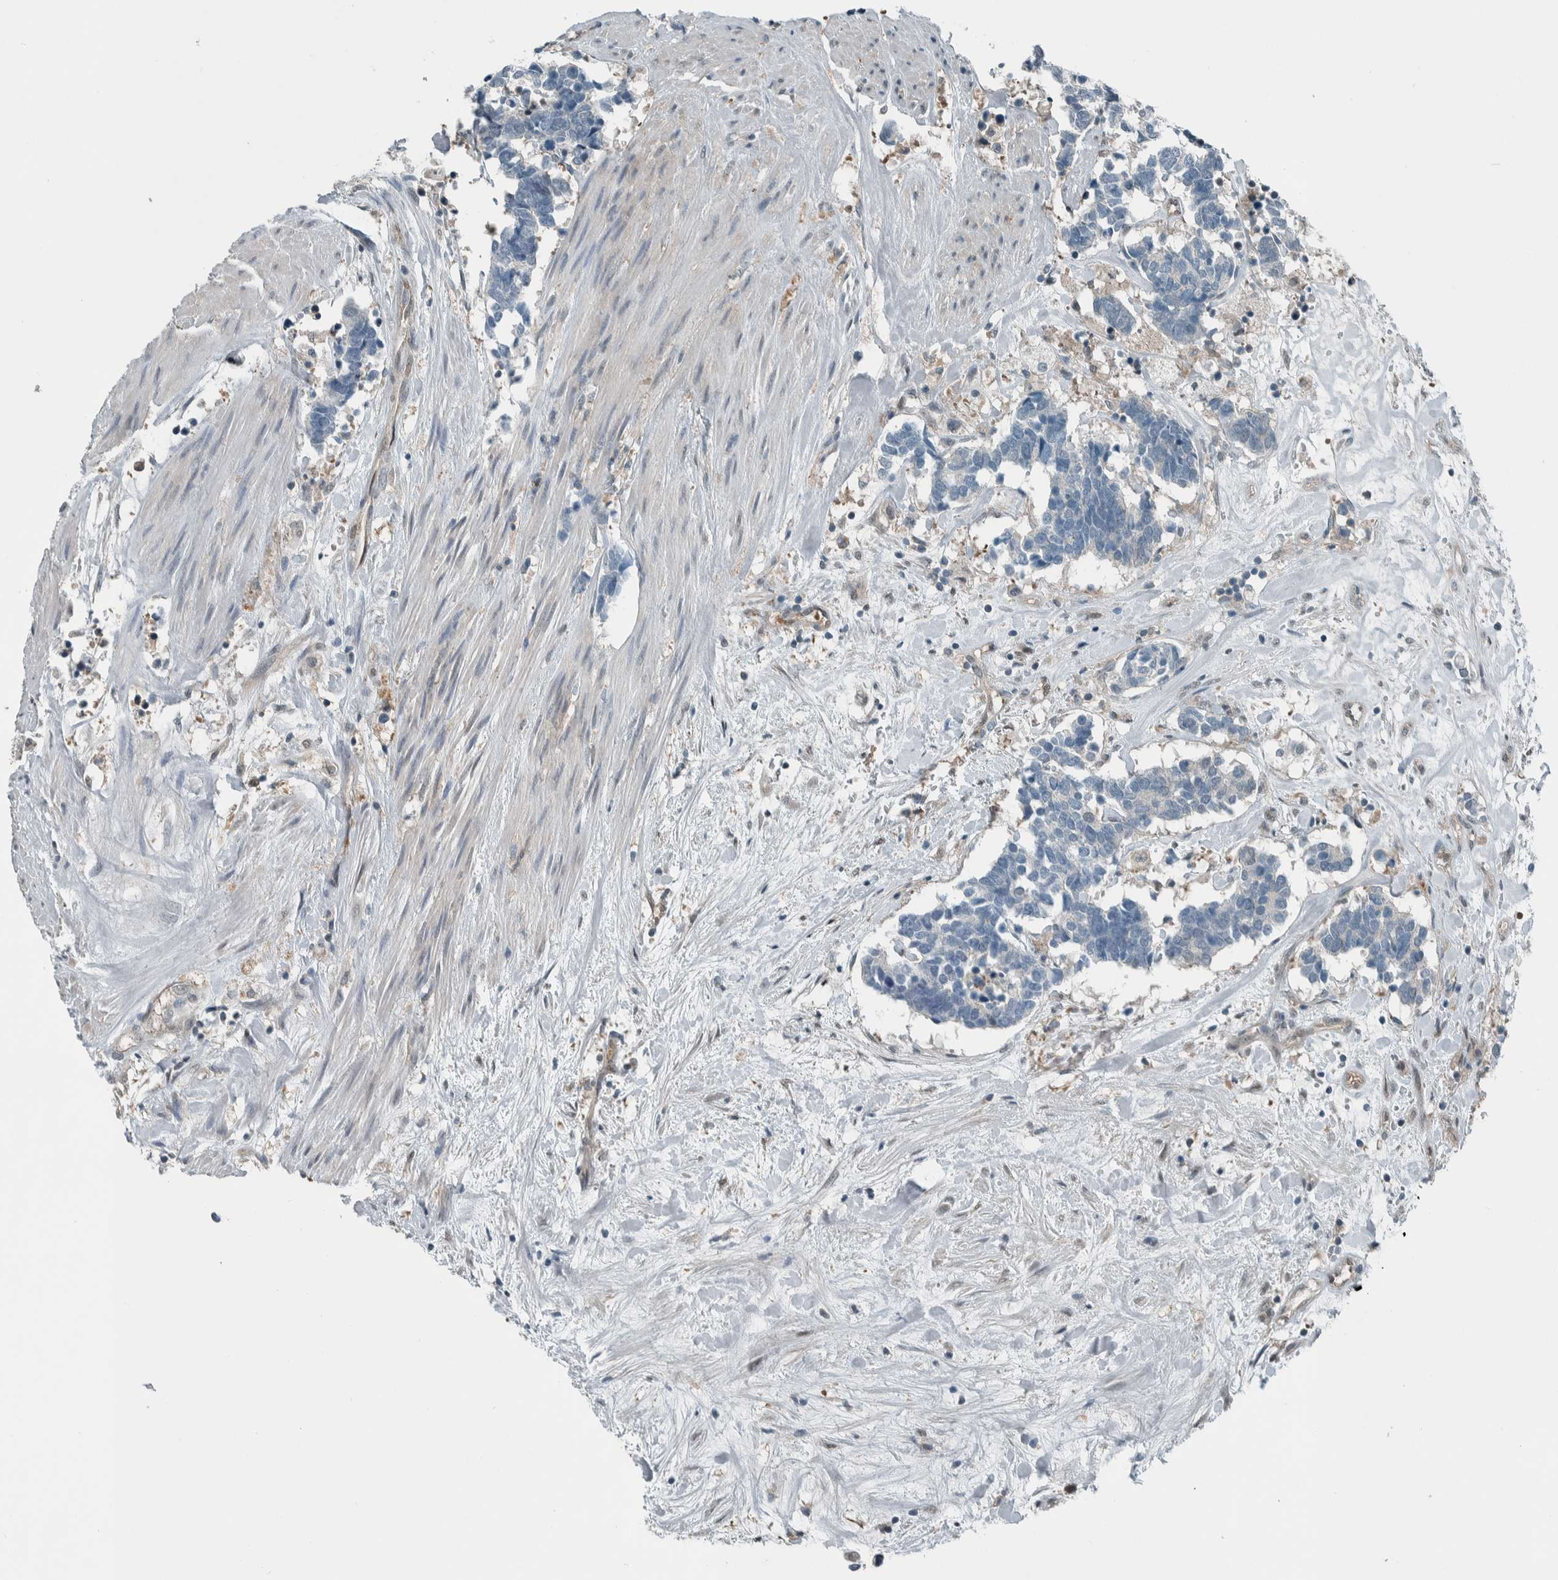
{"staining": {"intensity": "negative", "quantity": "none", "location": "none"}, "tissue": "carcinoid", "cell_type": "Tumor cells", "image_type": "cancer", "snomed": [{"axis": "morphology", "description": "Carcinoma, NOS"}, {"axis": "morphology", "description": "Carcinoid, malignant, NOS"}, {"axis": "topography", "description": "Urinary bladder"}], "caption": "Tumor cells are negative for brown protein staining in carcinoid. Brightfield microscopy of immunohistochemistry stained with DAB (3,3'-diaminobenzidine) (brown) and hematoxylin (blue), captured at high magnification.", "gene": "ALAD", "patient": {"sex": "male", "age": 57}}